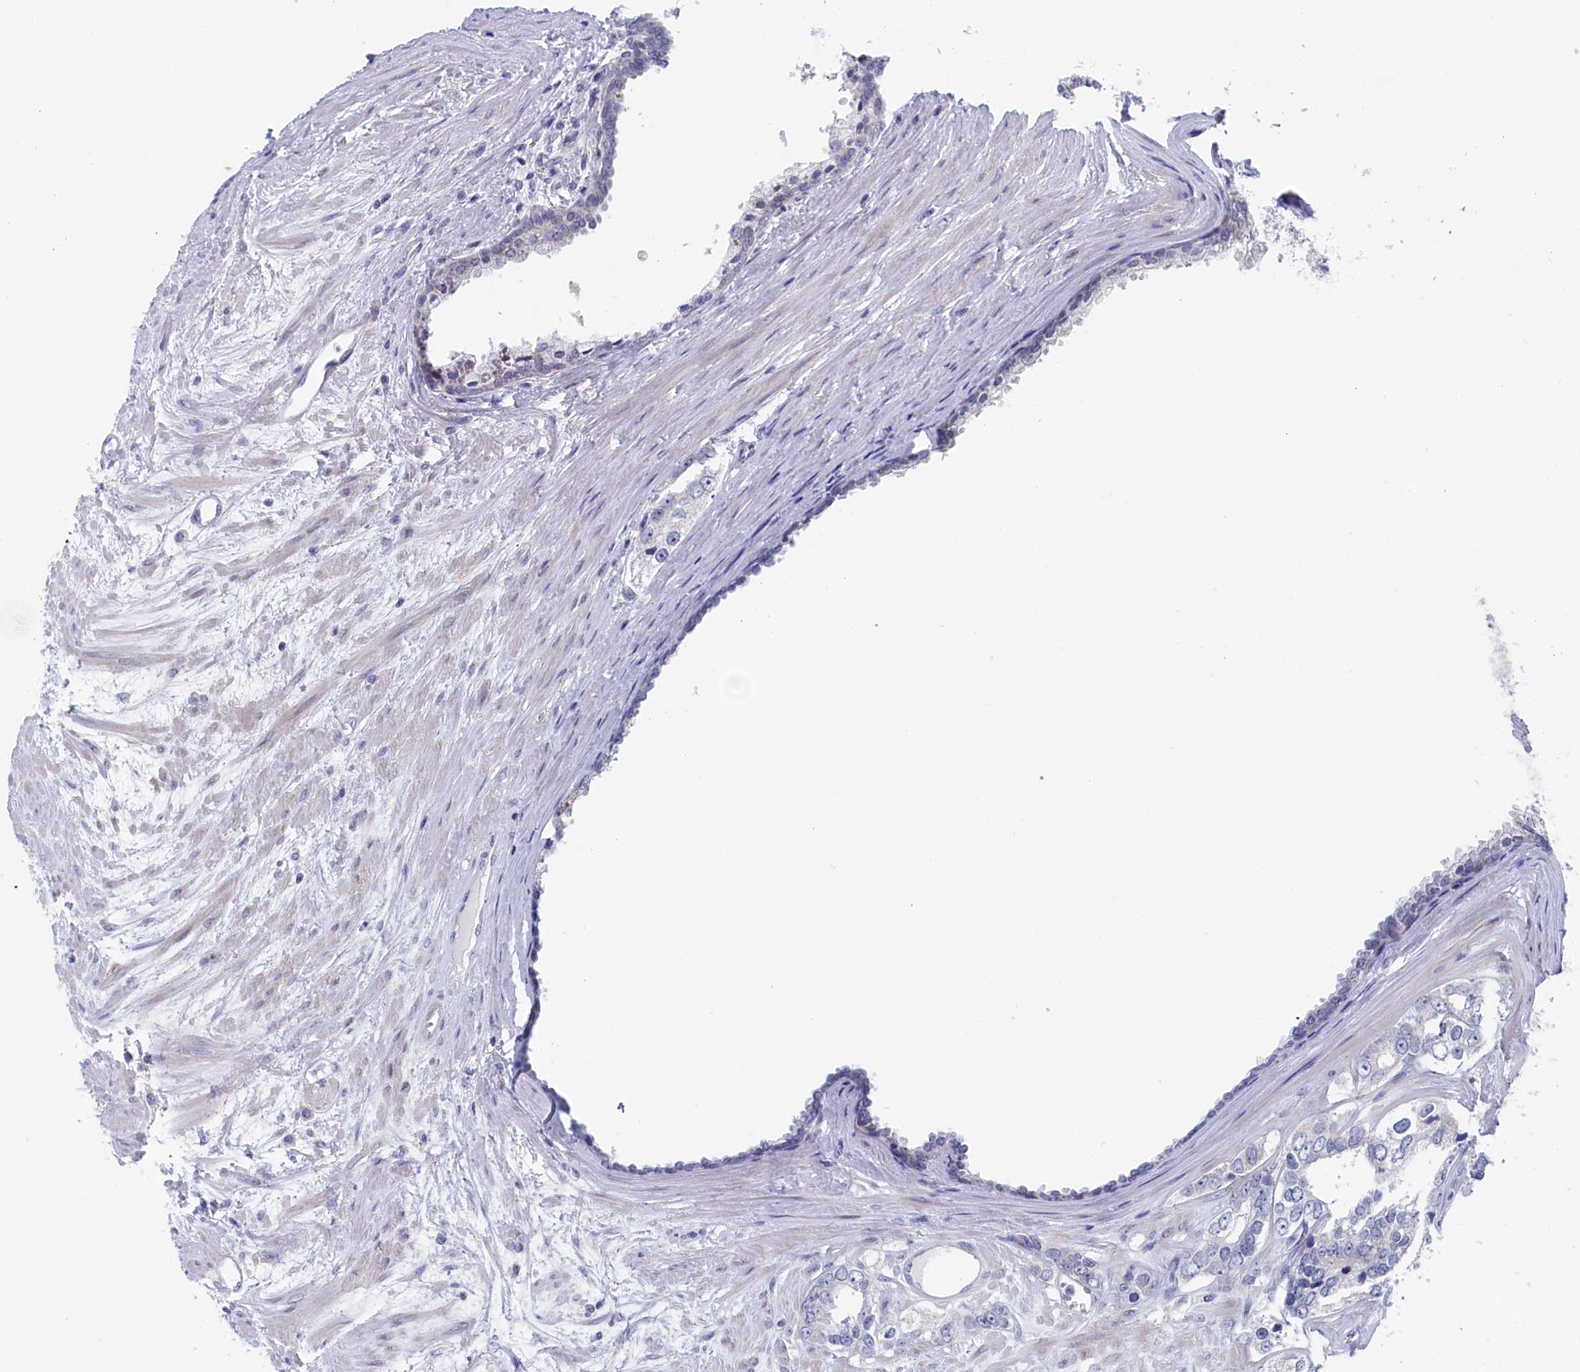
{"staining": {"intensity": "negative", "quantity": "none", "location": "none"}, "tissue": "prostate cancer", "cell_type": "Tumor cells", "image_type": "cancer", "snomed": [{"axis": "morphology", "description": "Adenocarcinoma, High grade"}, {"axis": "topography", "description": "Prostate"}], "caption": "IHC of prostate cancer demonstrates no staining in tumor cells.", "gene": "WDR76", "patient": {"sex": "male", "age": 66}}